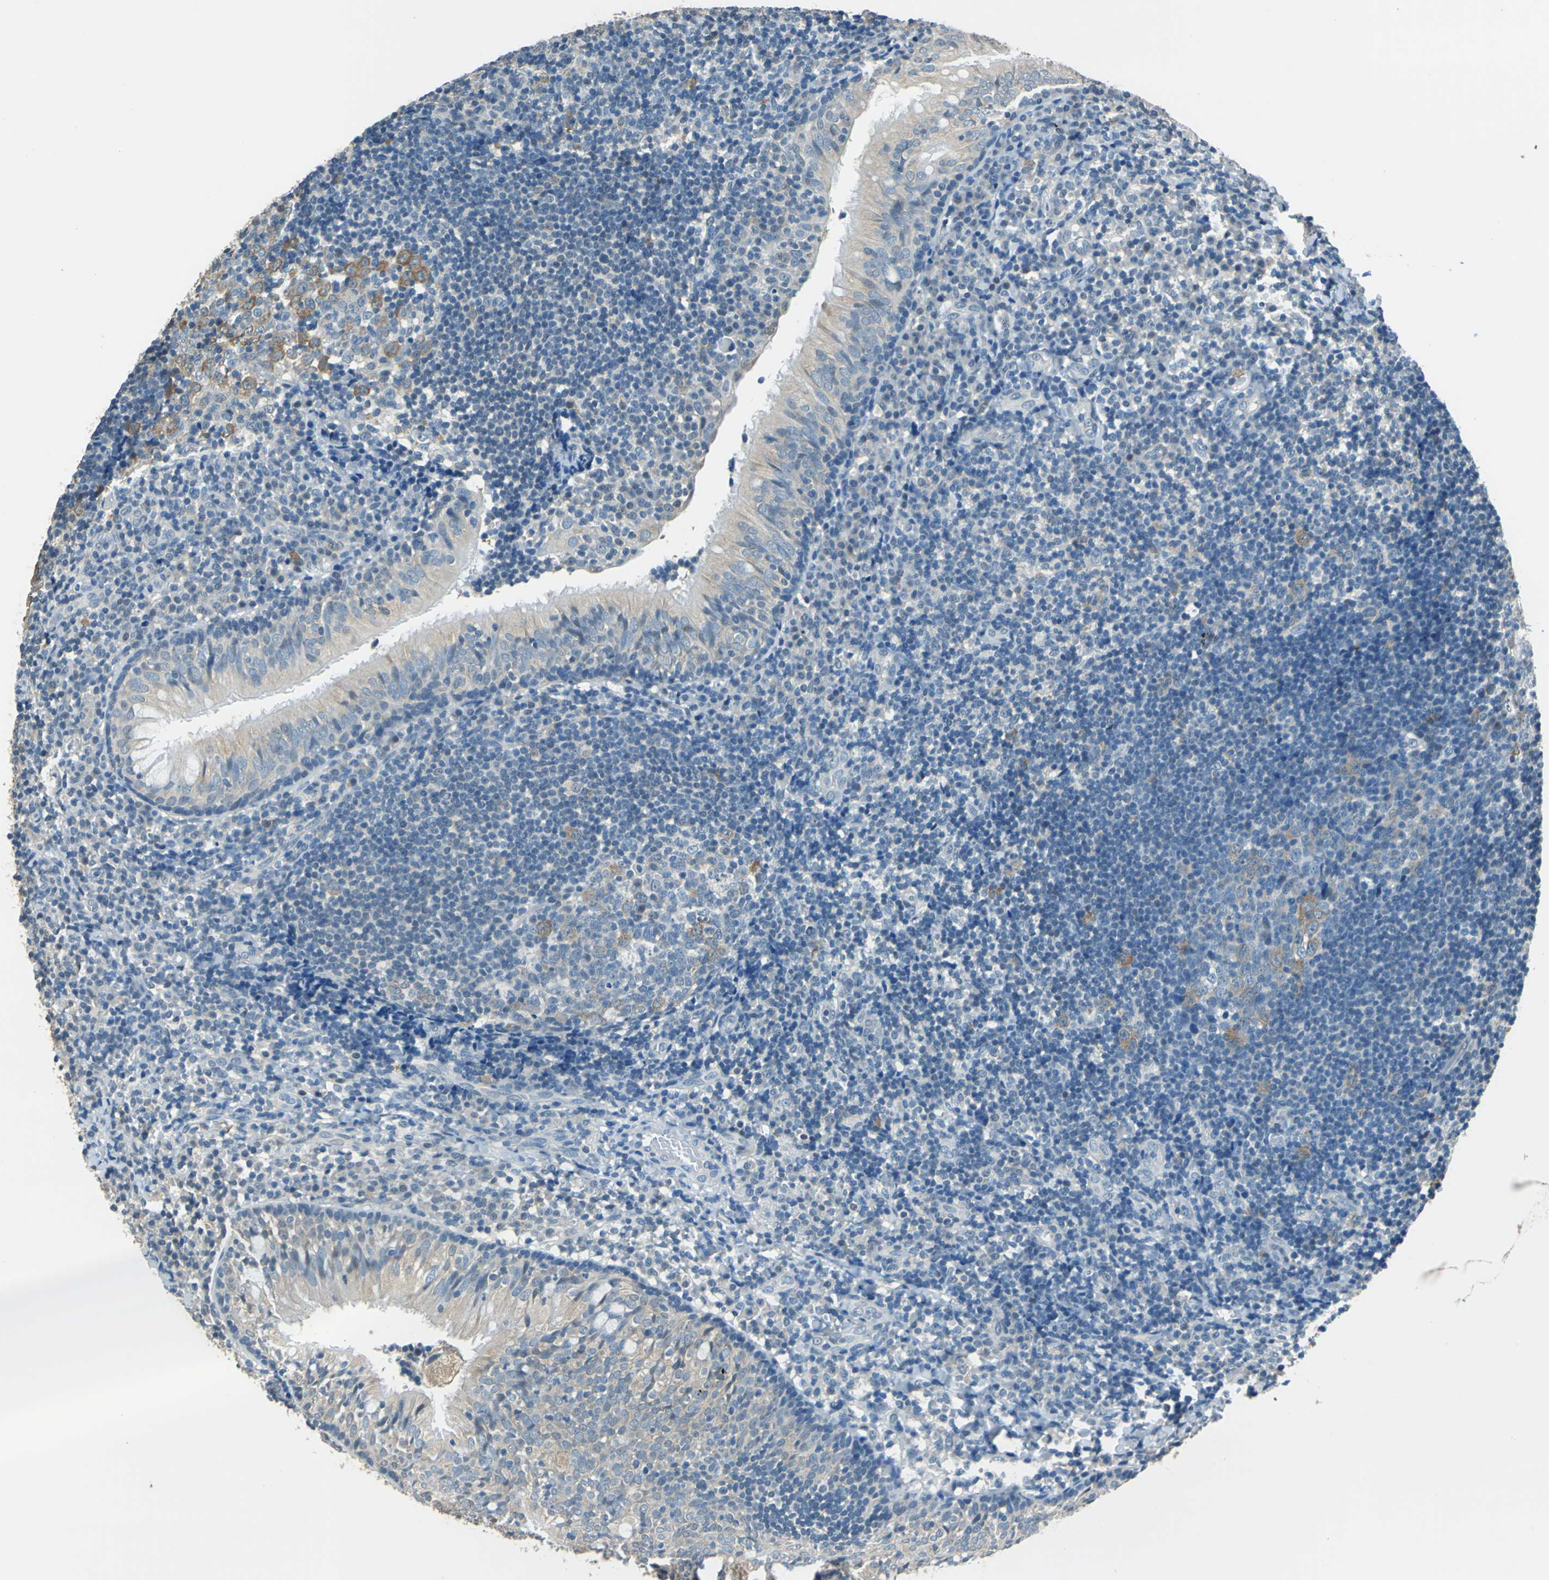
{"staining": {"intensity": "moderate", "quantity": "<25%", "location": "cytoplasmic/membranous"}, "tissue": "tonsil", "cell_type": "Germinal center cells", "image_type": "normal", "snomed": [{"axis": "morphology", "description": "Normal tissue, NOS"}, {"axis": "topography", "description": "Tonsil"}], "caption": "DAB (3,3'-diaminobenzidine) immunohistochemical staining of unremarkable human tonsil exhibits moderate cytoplasmic/membranous protein positivity in approximately <25% of germinal center cells. (DAB (3,3'-diaminobenzidine) IHC, brown staining for protein, blue staining for nuclei).", "gene": "FKBP4", "patient": {"sex": "female", "age": 40}}